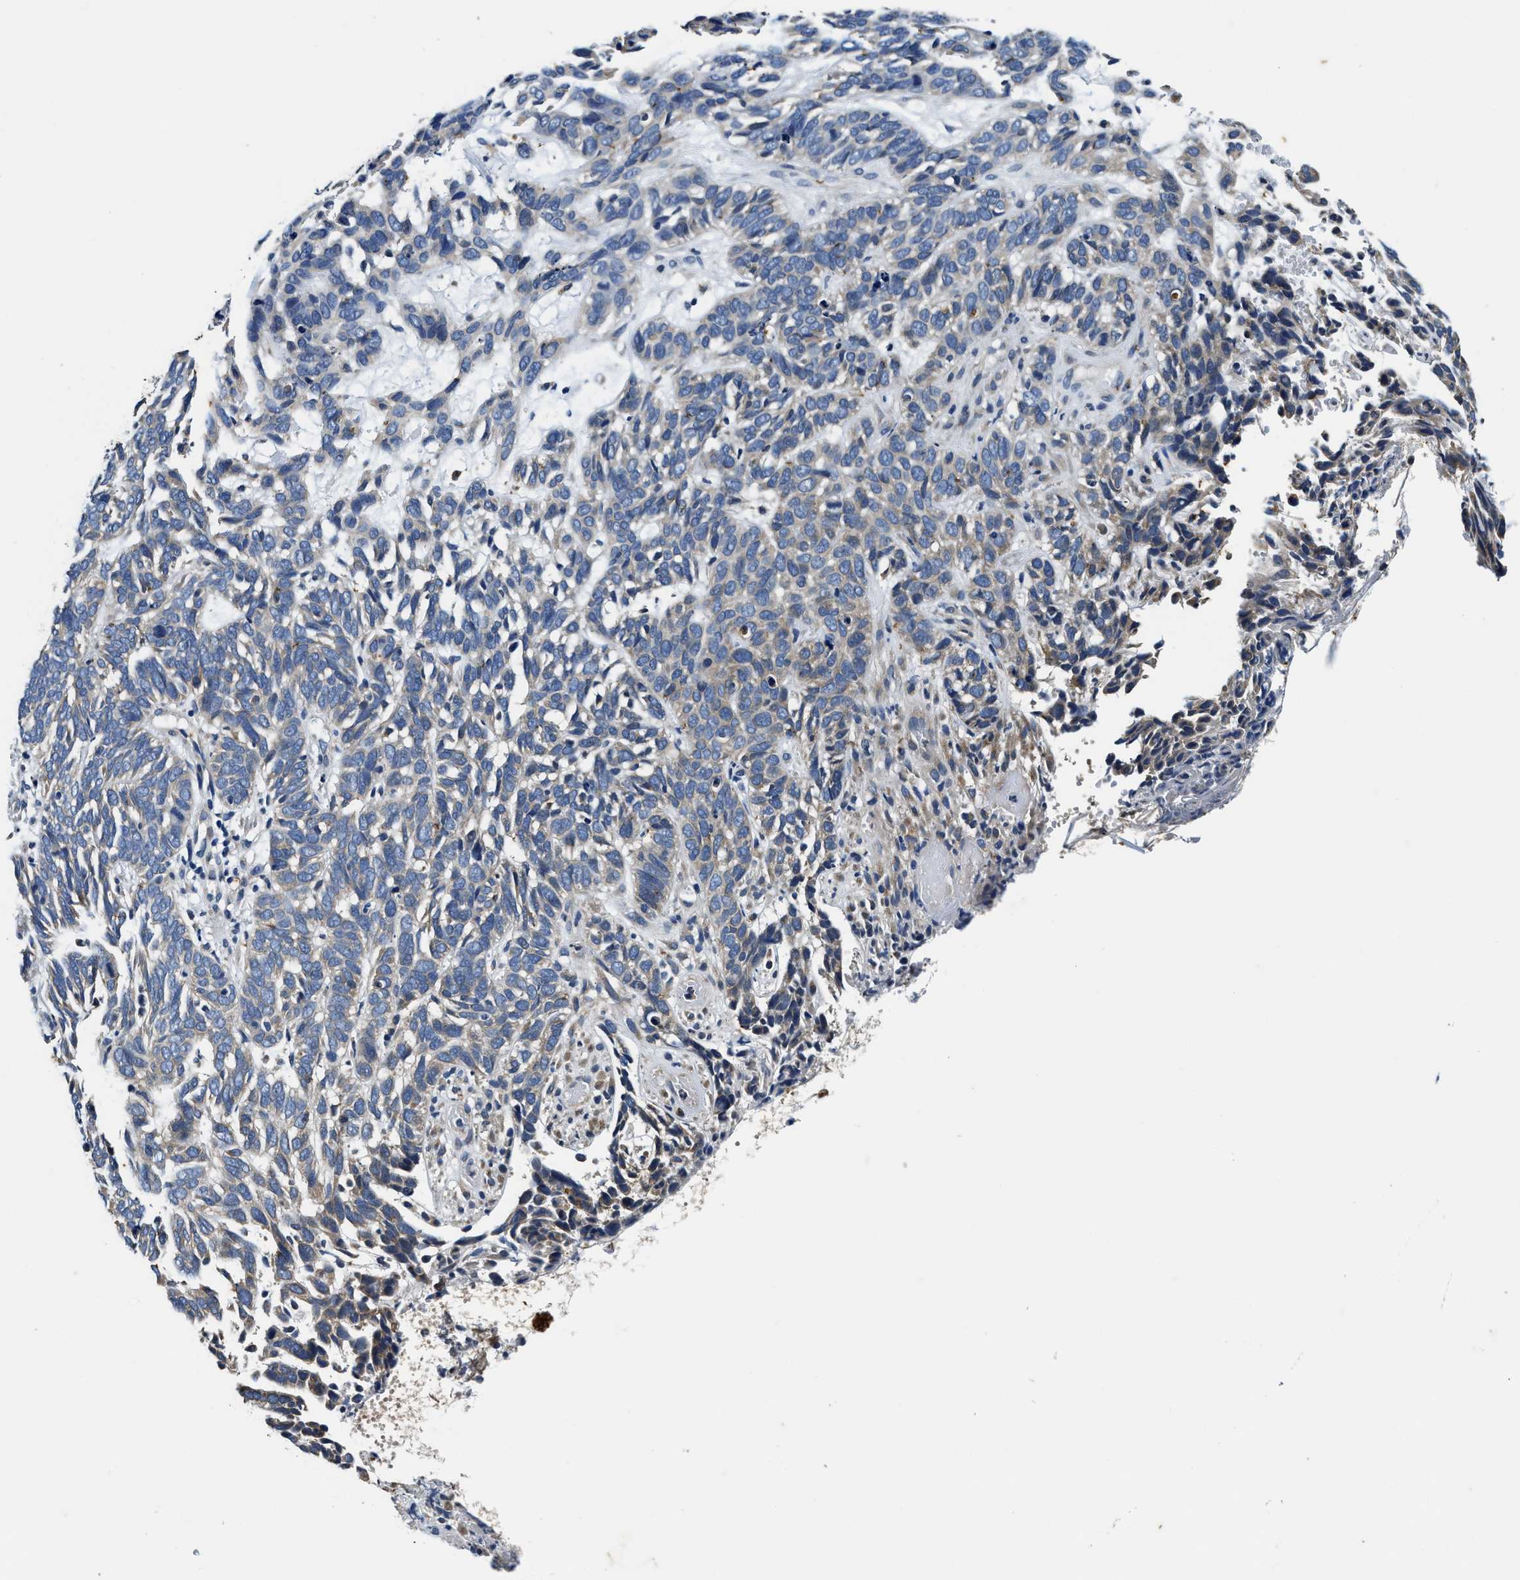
{"staining": {"intensity": "negative", "quantity": "none", "location": "none"}, "tissue": "skin cancer", "cell_type": "Tumor cells", "image_type": "cancer", "snomed": [{"axis": "morphology", "description": "Basal cell carcinoma"}, {"axis": "topography", "description": "Skin"}], "caption": "Skin basal cell carcinoma was stained to show a protein in brown. There is no significant staining in tumor cells.", "gene": "PI4KB", "patient": {"sex": "male", "age": 87}}